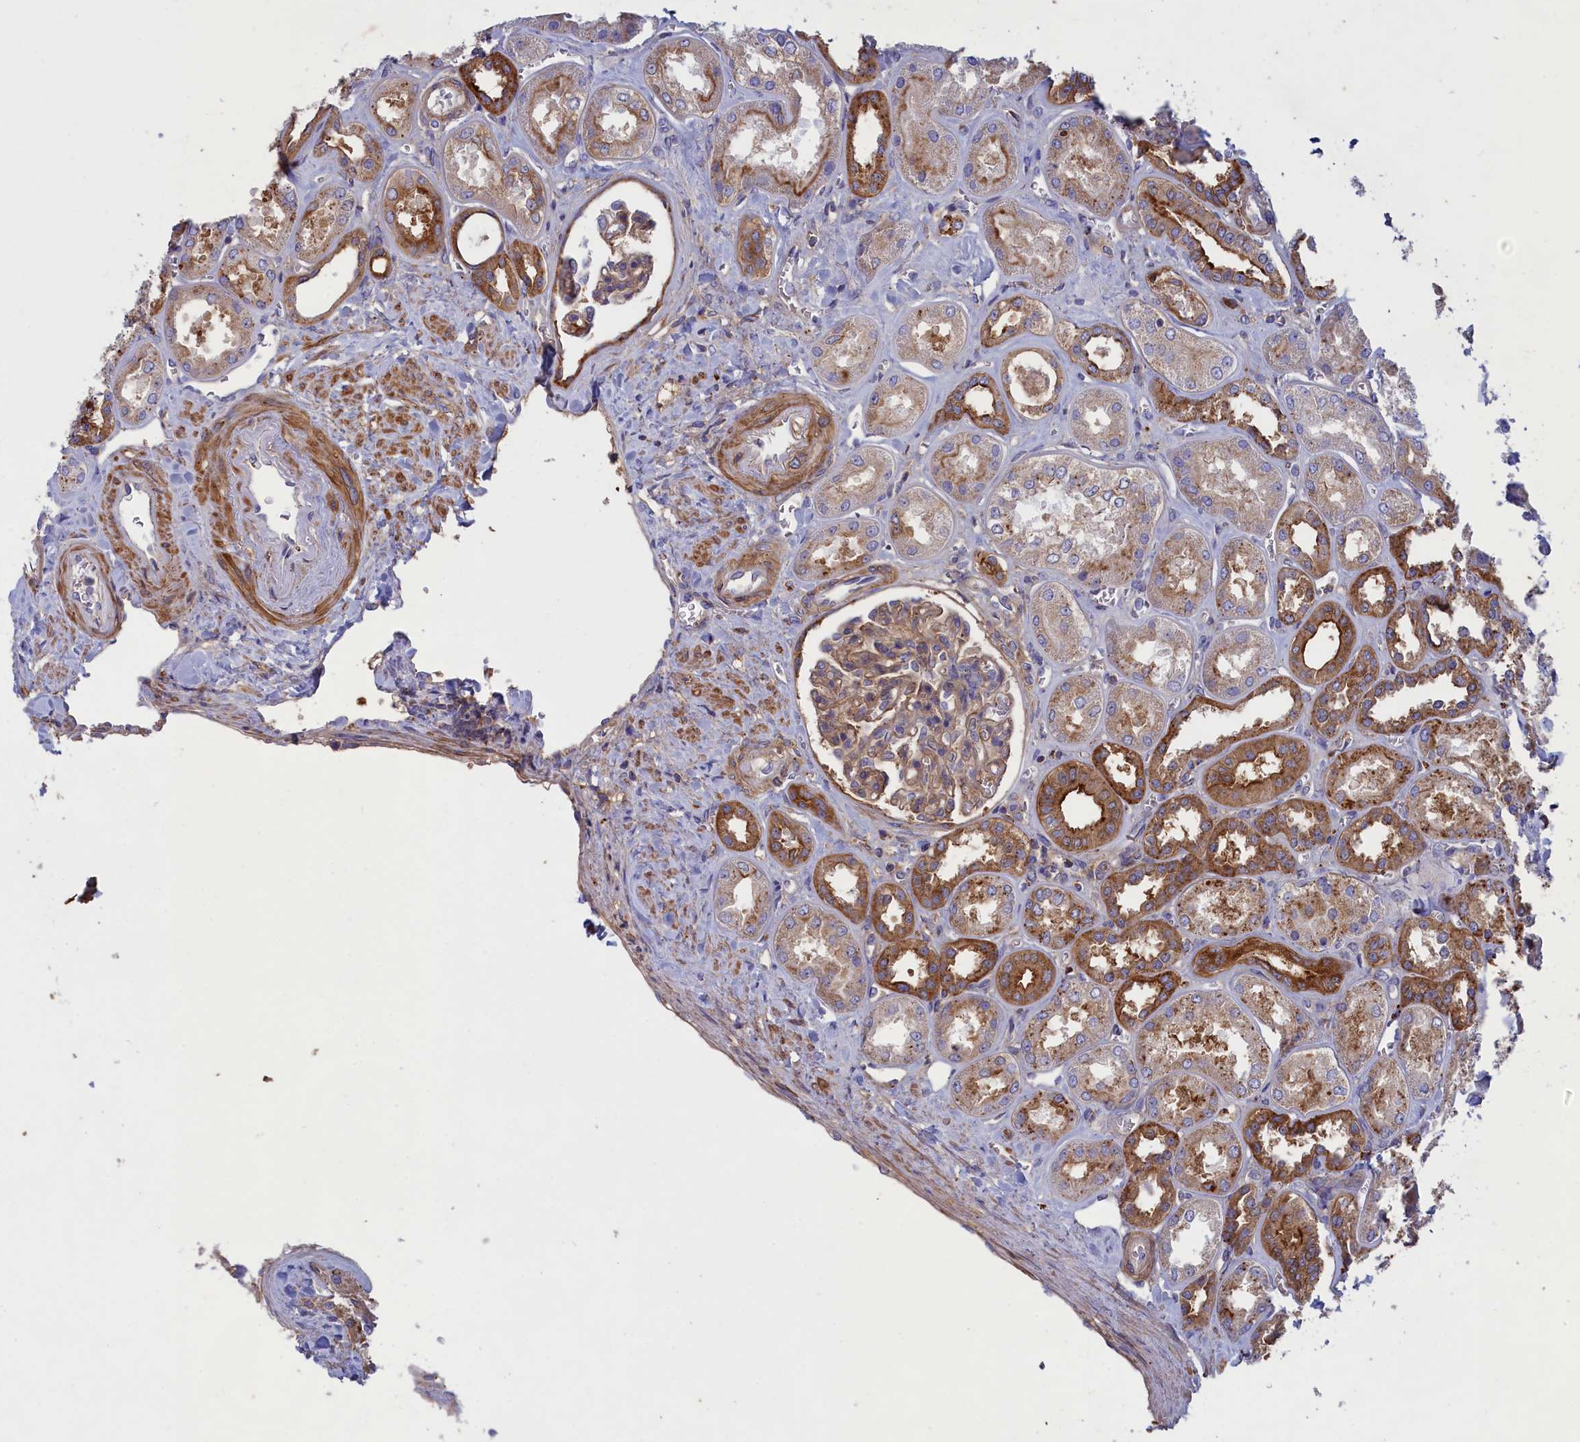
{"staining": {"intensity": "weak", "quantity": ">75%", "location": "cytoplasmic/membranous"}, "tissue": "kidney", "cell_type": "Cells in glomeruli", "image_type": "normal", "snomed": [{"axis": "morphology", "description": "Normal tissue, NOS"}, {"axis": "morphology", "description": "Adenocarcinoma, NOS"}, {"axis": "topography", "description": "Kidney"}], "caption": "IHC image of benign kidney: kidney stained using immunohistochemistry (IHC) shows low levels of weak protein expression localized specifically in the cytoplasmic/membranous of cells in glomeruli, appearing as a cytoplasmic/membranous brown color.", "gene": "SCAMP4", "patient": {"sex": "female", "age": 68}}